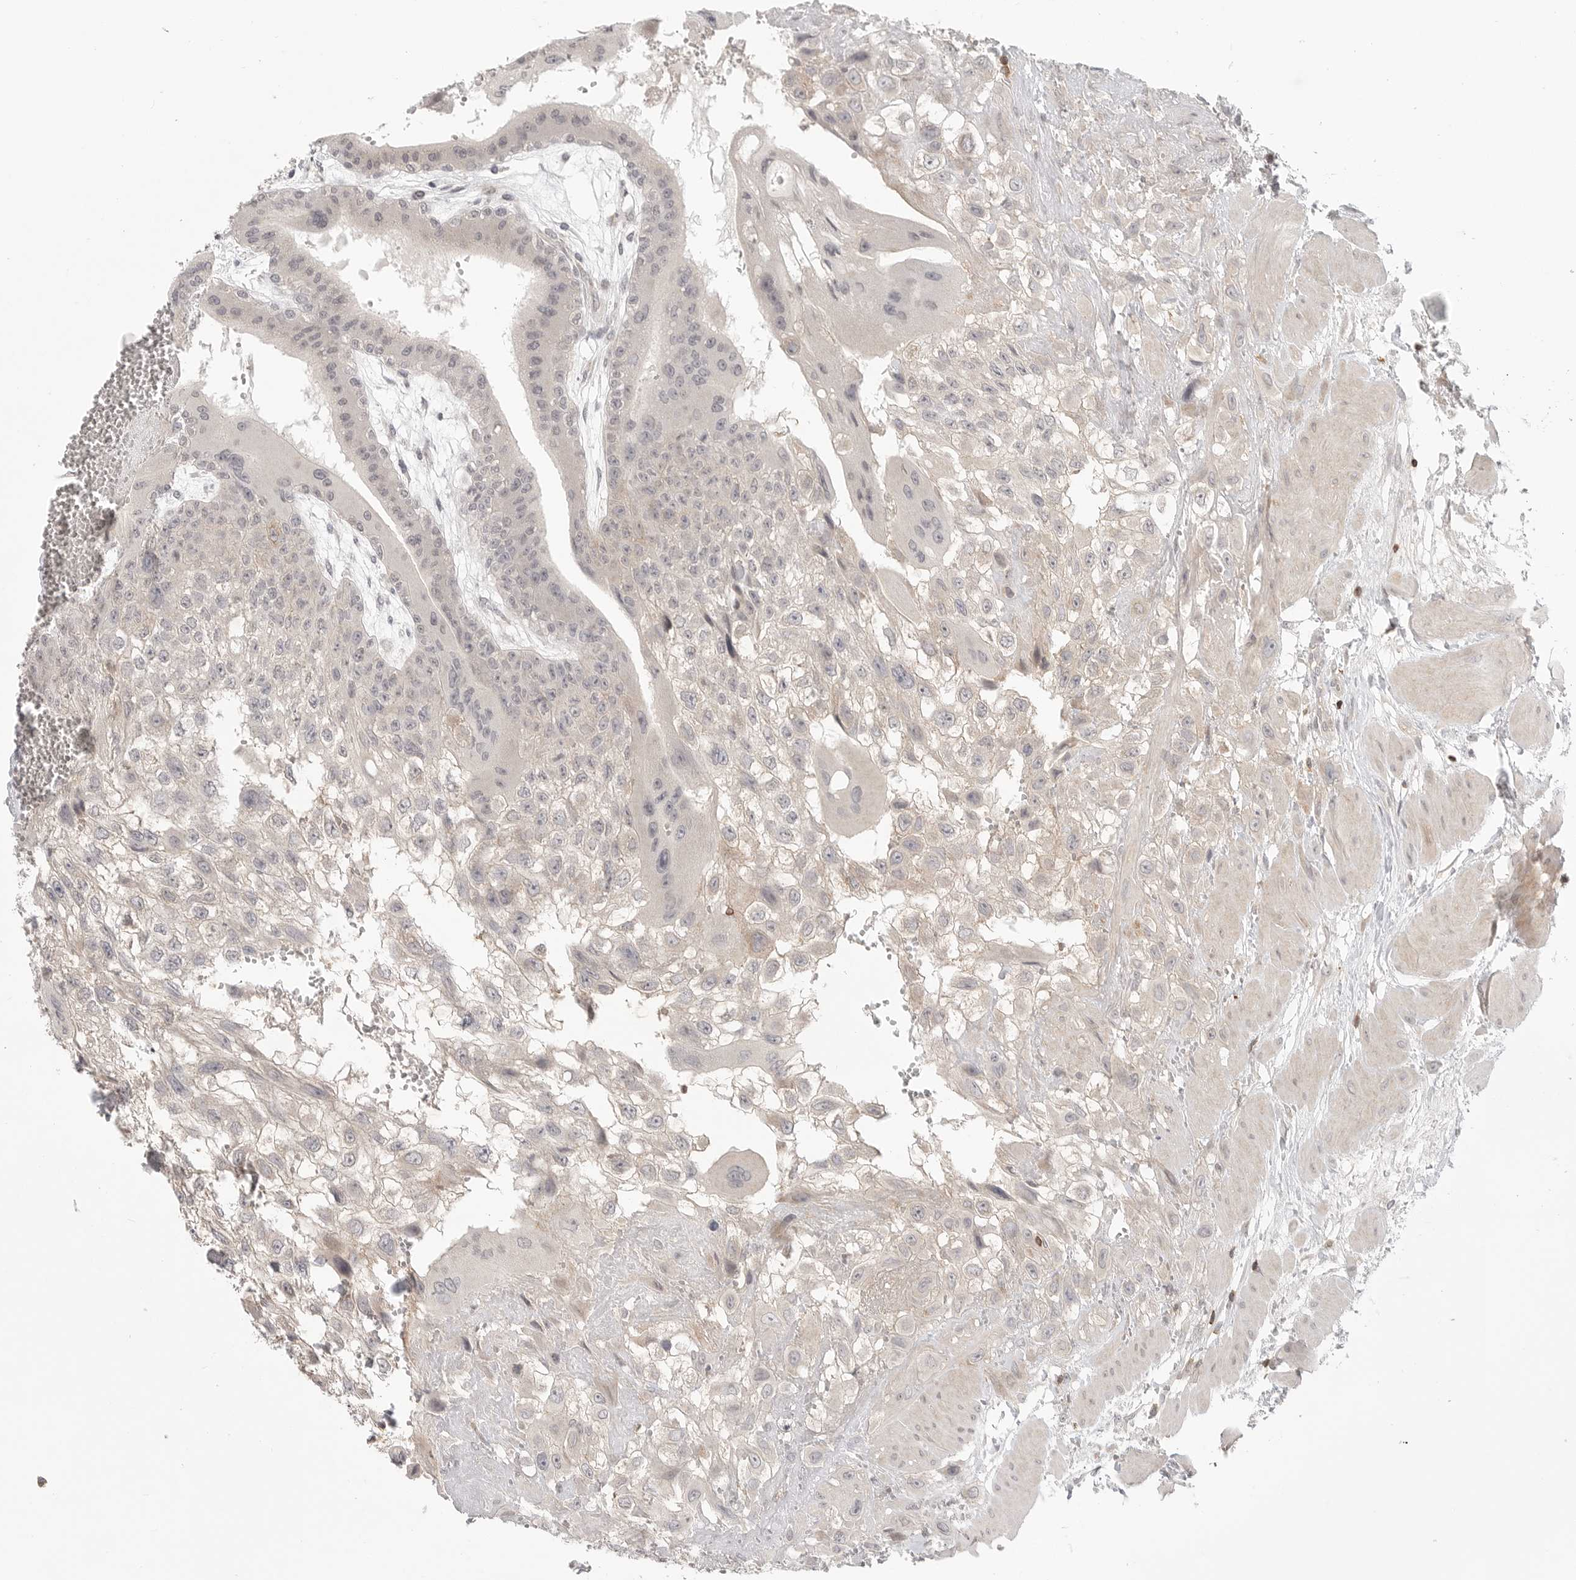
{"staining": {"intensity": "negative", "quantity": "none", "location": "none"}, "tissue": "fallopian tube", "cell_type": "Glandular cells", "image_type": "normal", "snomed": [{"axis": "morphology", "description": "Normal tissue, NOS"}, {"axis": "topography", "description": "Fallopian tube"}, {"axis": "topography", "description": "Placenta"}], "caption": "Image shows no significant protein staining in glandular cells of normal fallopian tube.", "gene": "SH3KBP1", "patient": {"sex": "female", "age": 32}}